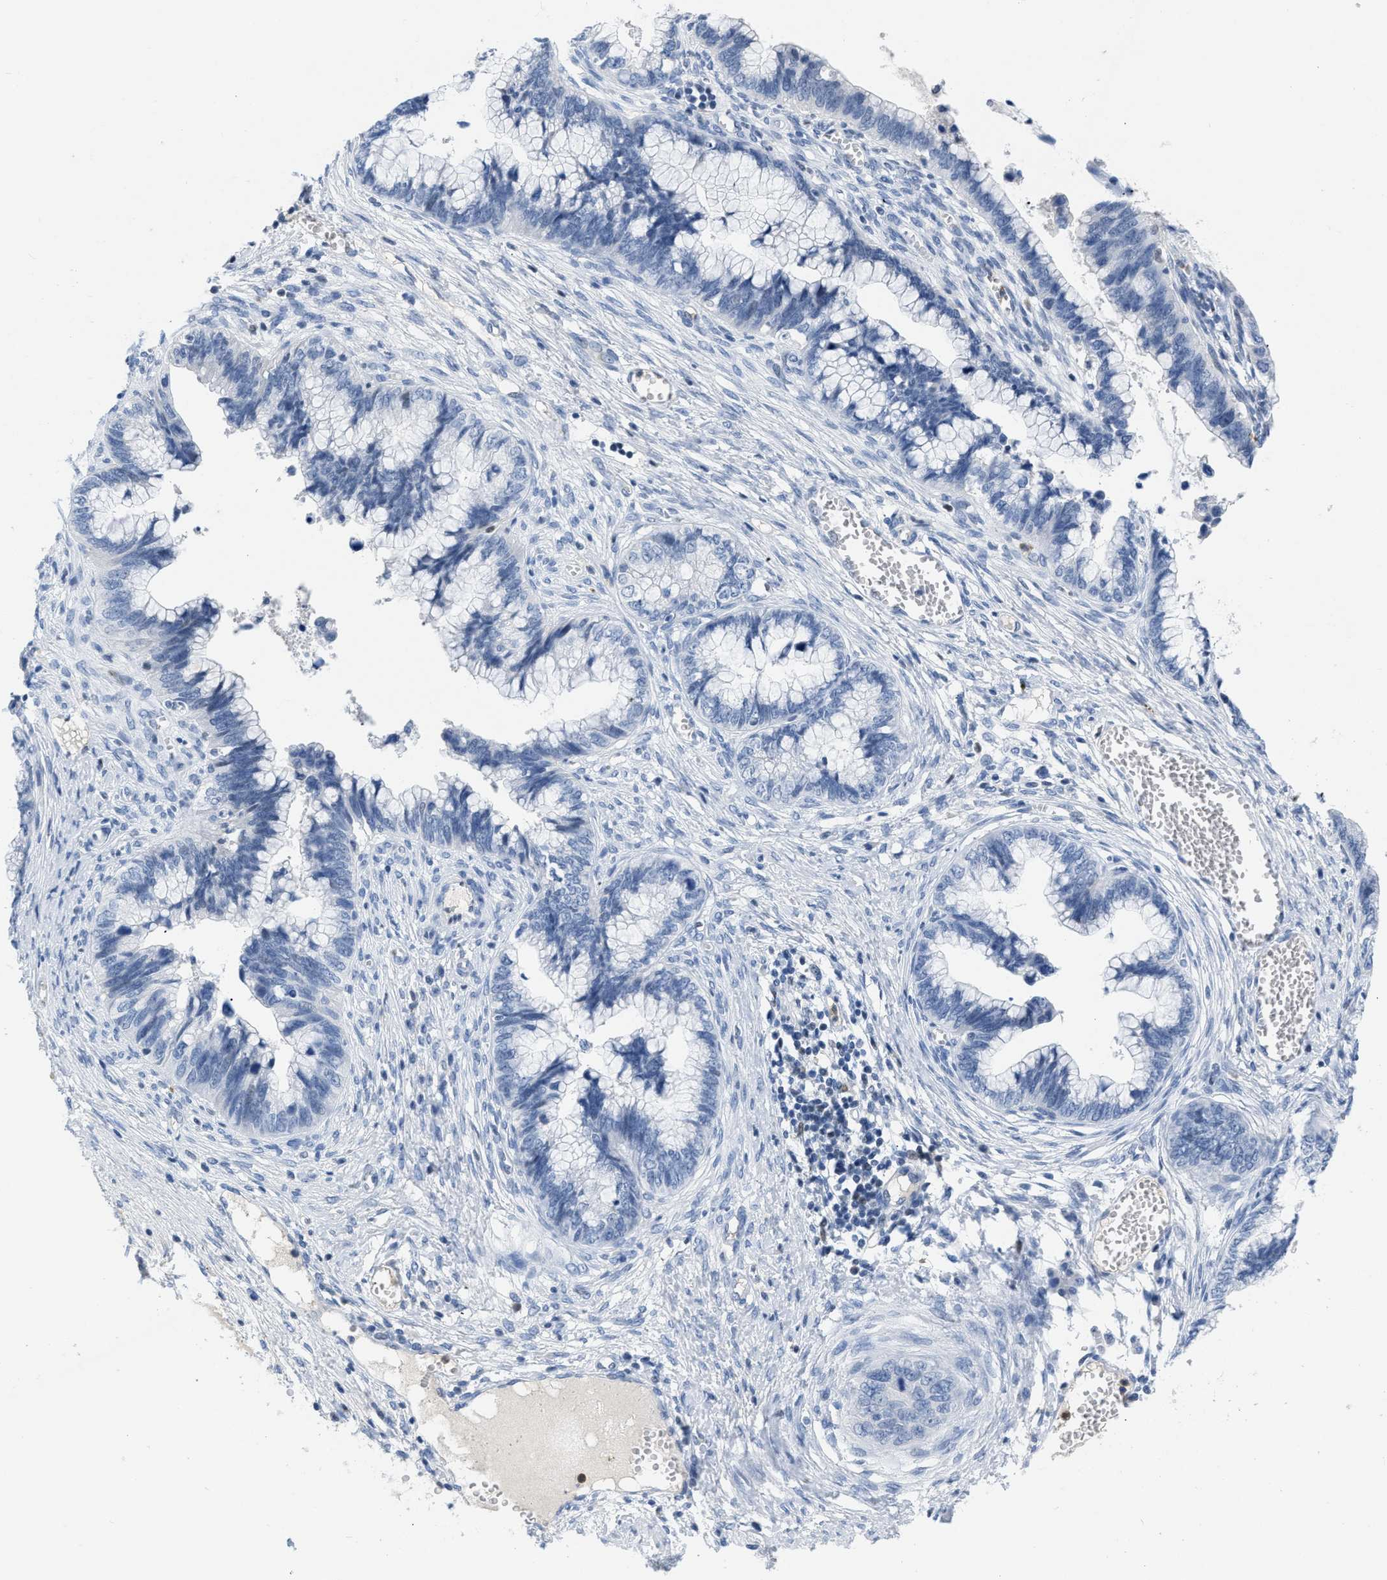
{"staining": {"intensity": "negative", "quantity": "none", "location": "none"}, "tissue": "cervical cancer", "cell_type": "Tumor cells", "image_type": "cancer", "snomed": [{"axis": "morphology", "description": "Adenocarcinoma, NOS"}, {"axis": "topography", "description": "Cervix"}], "caption": "Image shows no significant protein staining in tumor cells of cervical cancer.", "gene": "BOLL", "patient": {"sex": "female", "age": 44}}